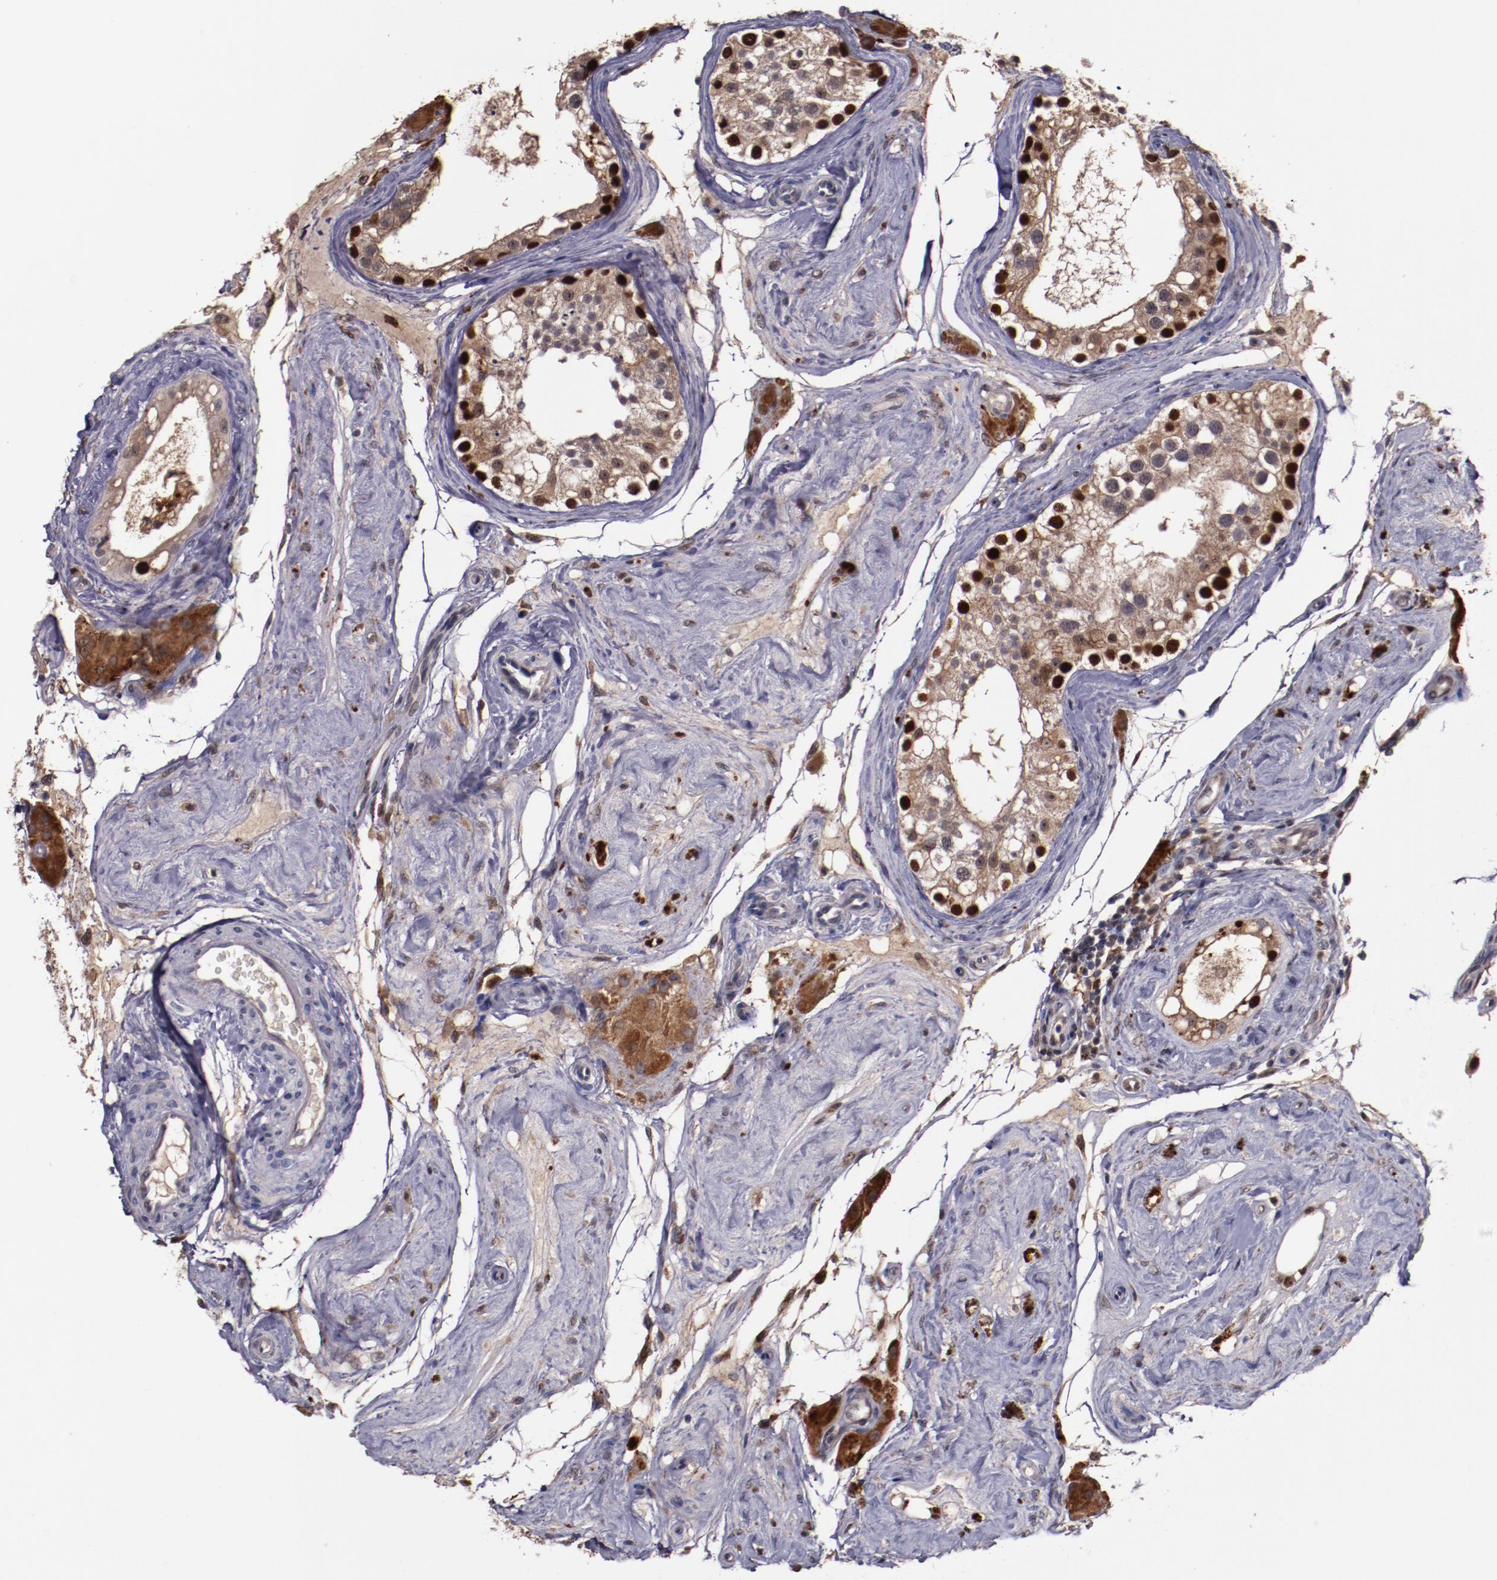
{"staining": {"intensity": "strong", "quantity": "<25%", "location": "nuclear"}, "tissue": "testis", "cell_type": "Cells in seminiferous ducts", "image_type": "normal", "snomed": [{"axis": "morphology", "description": "Normal tissue, NOS"}, {"axis": "topography", "description": "Testis"}], "caption": "Strong nuclear protein staining is seen in about <25% of cells in seminiferous ducts in testis.", "gene": "CHEK2", "patient": {"sex": "male", "age": 68}}